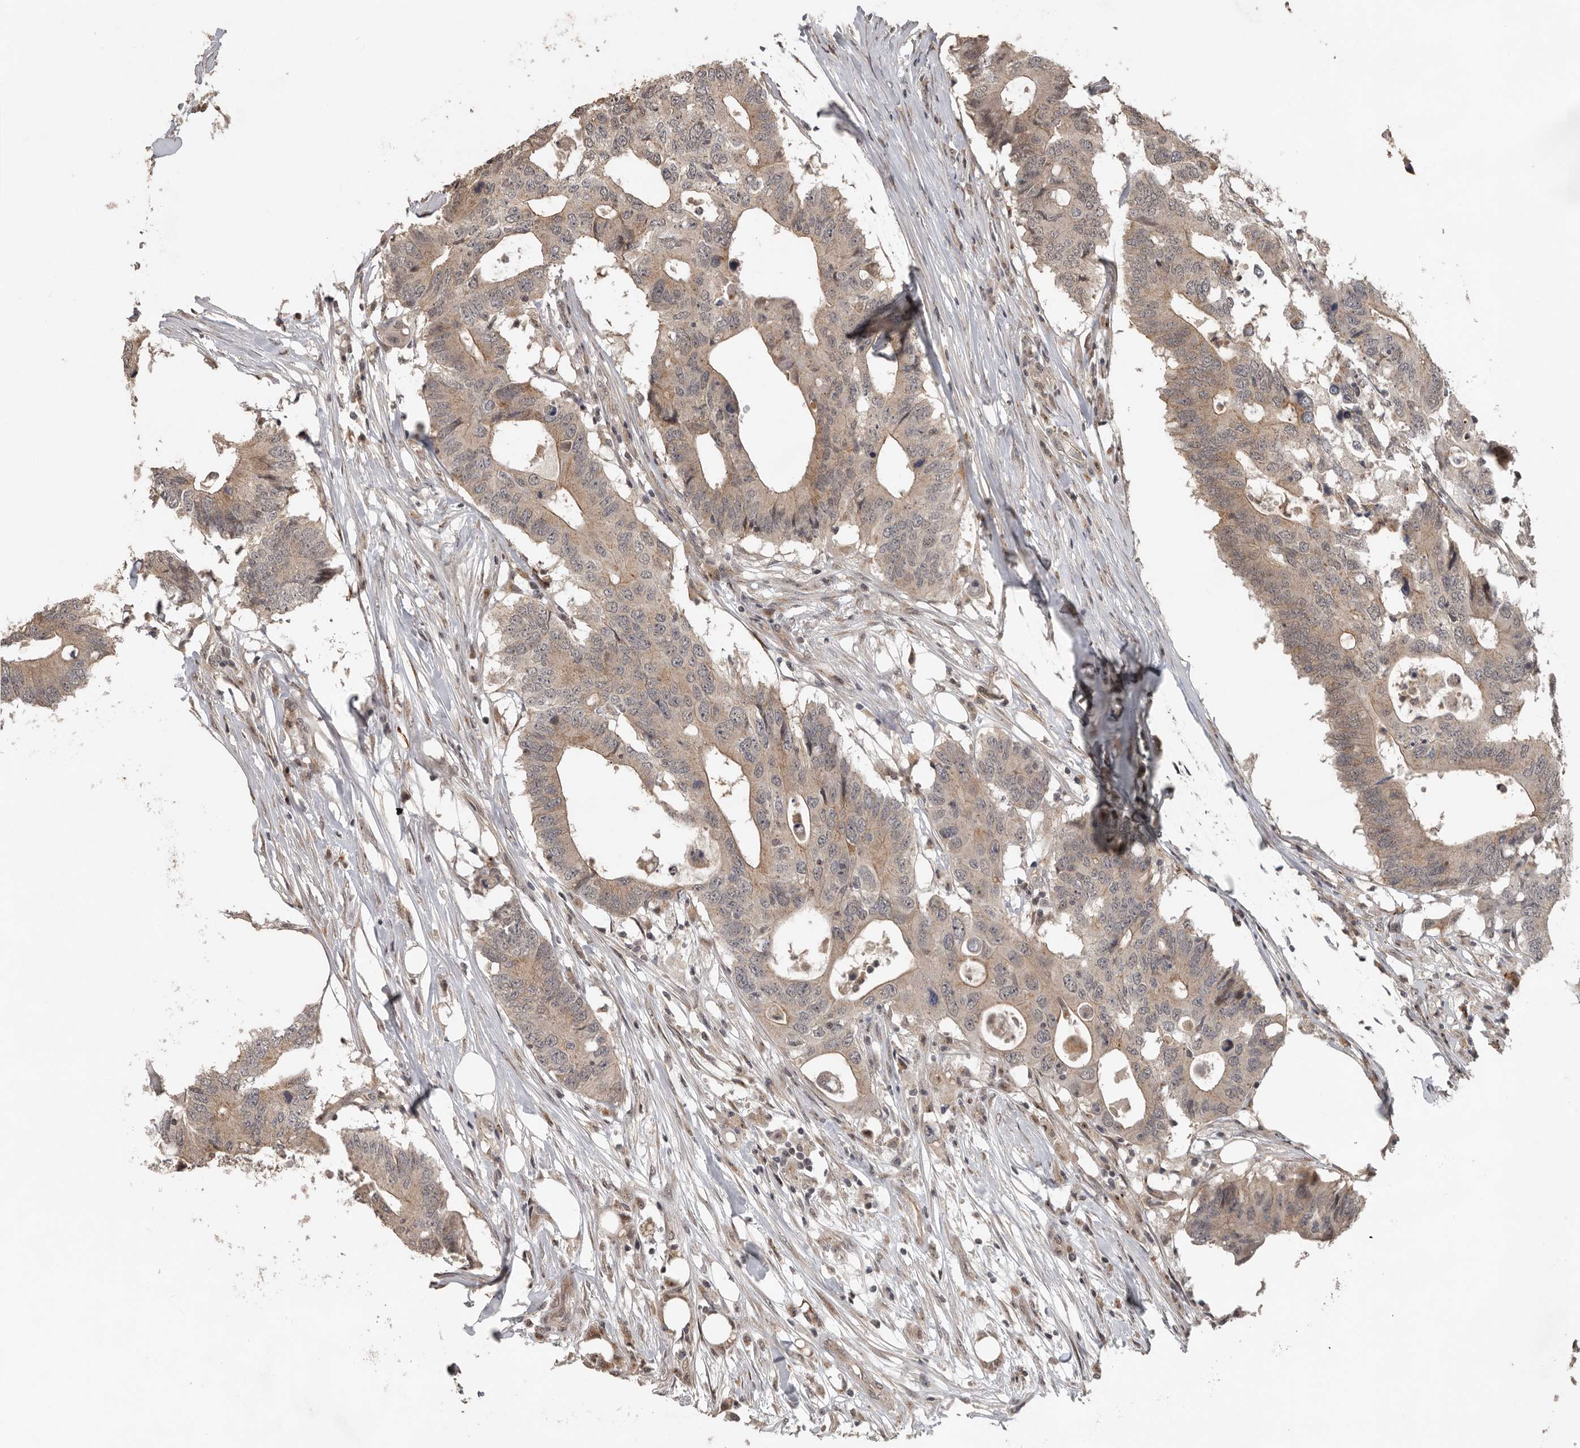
{"staining": {"intensity": "weak", "quantity": ">75%", "location": "cytoplasmic/membranous,nuclear"}, "tissue": "colorectal cancer", "cell_type": "Tumor cells", "image_type": "cancer", "snomed": [{"axis": "morphology", "description": "Adenocarcinoma, NOS"}, {"axis": "topography", "description": "Colon"}], "caption": "Immunohistochemistry (IHC) (DAB (3,3'-diaminobenzidine)) staining of colorectal cancer displays weak cytoplasmic/membranous and nuclear protein positivity in about >75% of tumor cells.", "gene": "CEP350", "patient": {"sex": "male", "age": 71}}